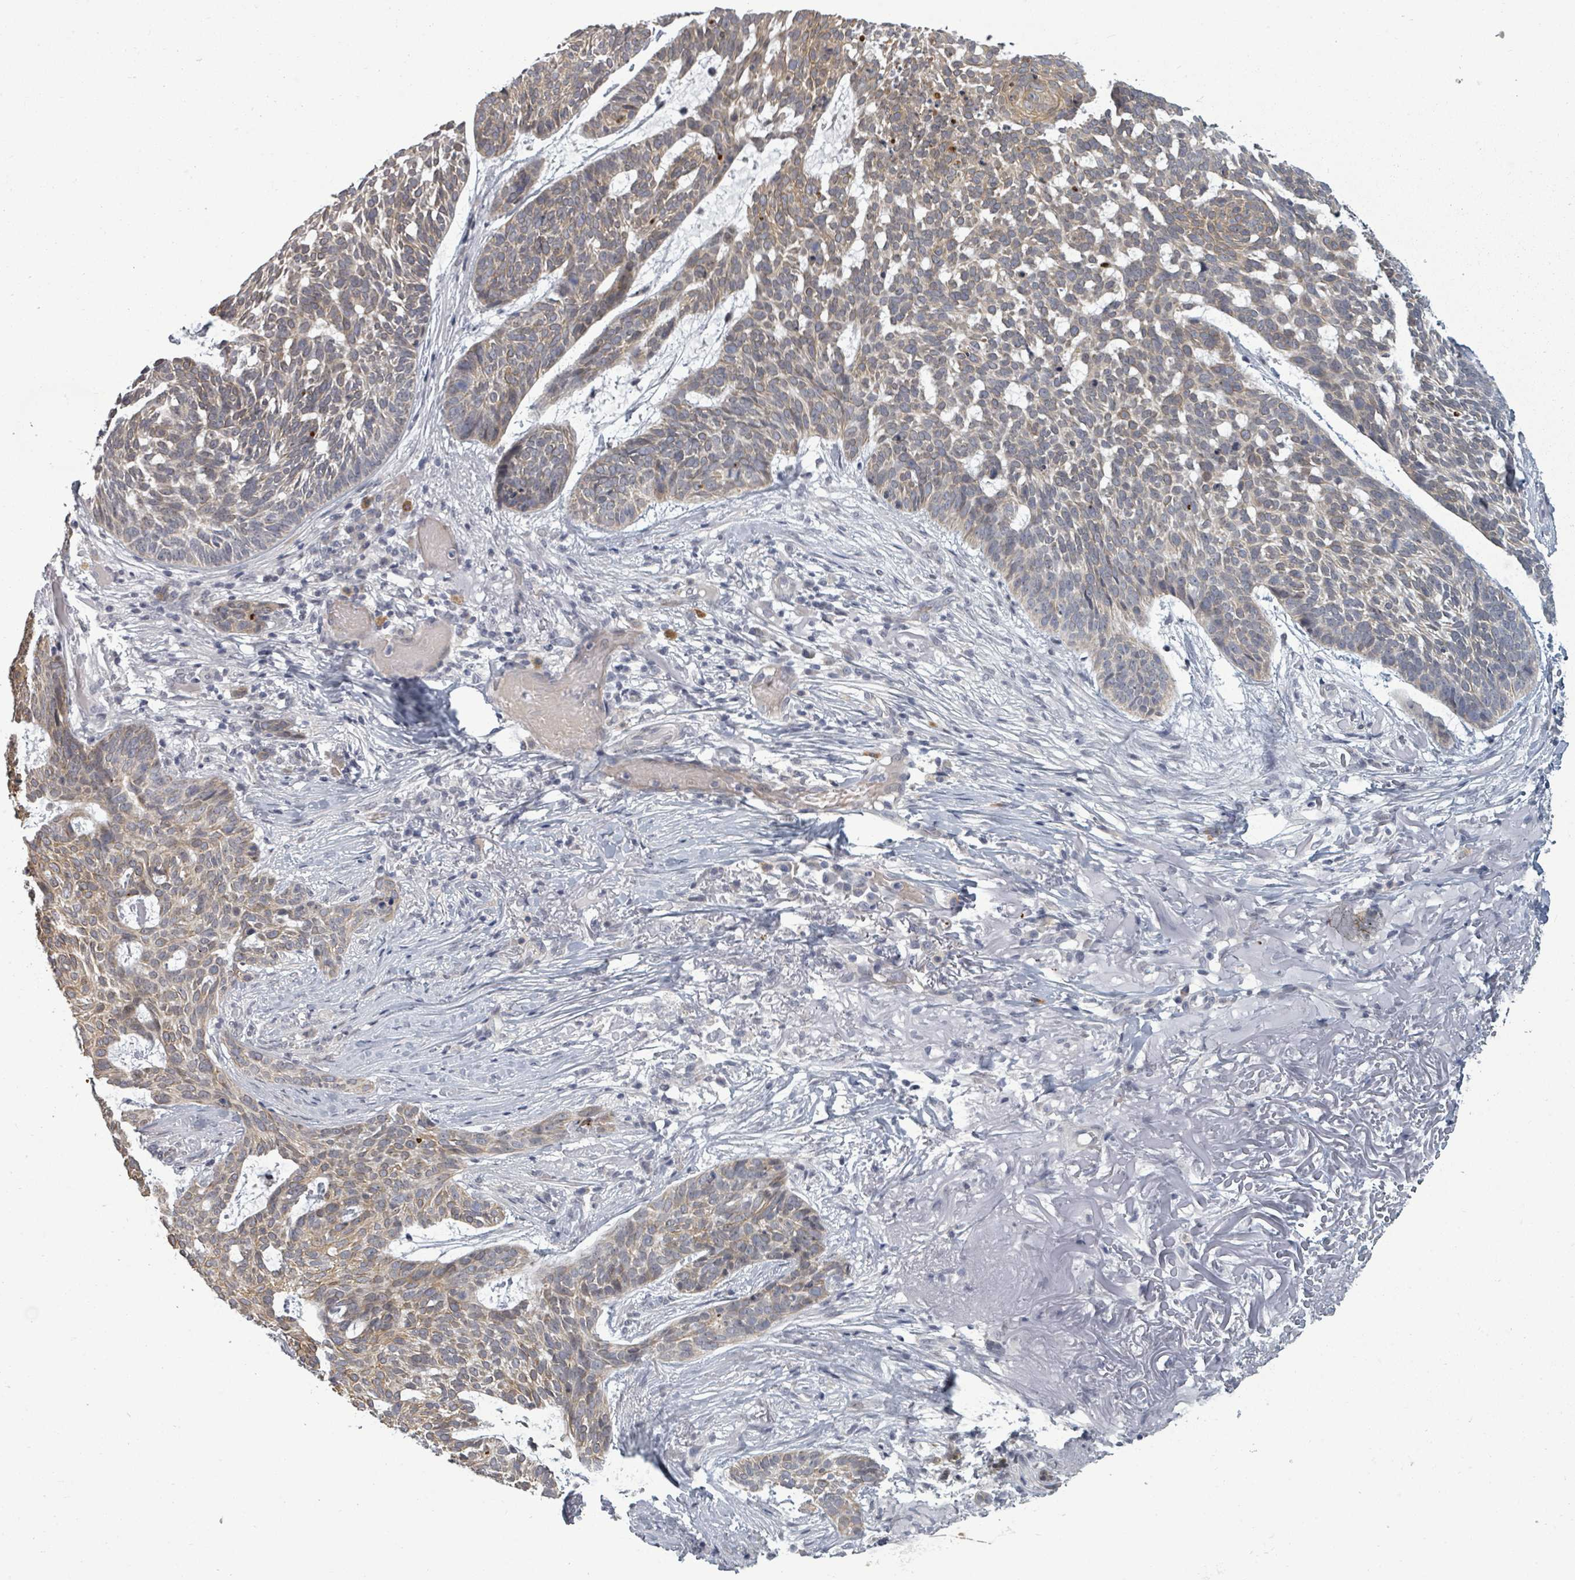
{"staining": {"intensity": "weak", "quantity": "25%-75%", "location": "cytoplasmic/membranous"}, "tissue": "skin cancer", "cell_type": "Tumor cells", "image_type": "cancer", "snomed": [{"axis": "morphology", "description": "Basal cell carcinoma"}, {"axis": "topography", "description": "Skin"}], "caption": "Skin basal cell carcinoma tissue reveals weak cytoplasmic/membranous staining in approximately 25%-75% of tumor cells", "gene": "PTPN20", "patient": {"sex": "female", "age": 89}}